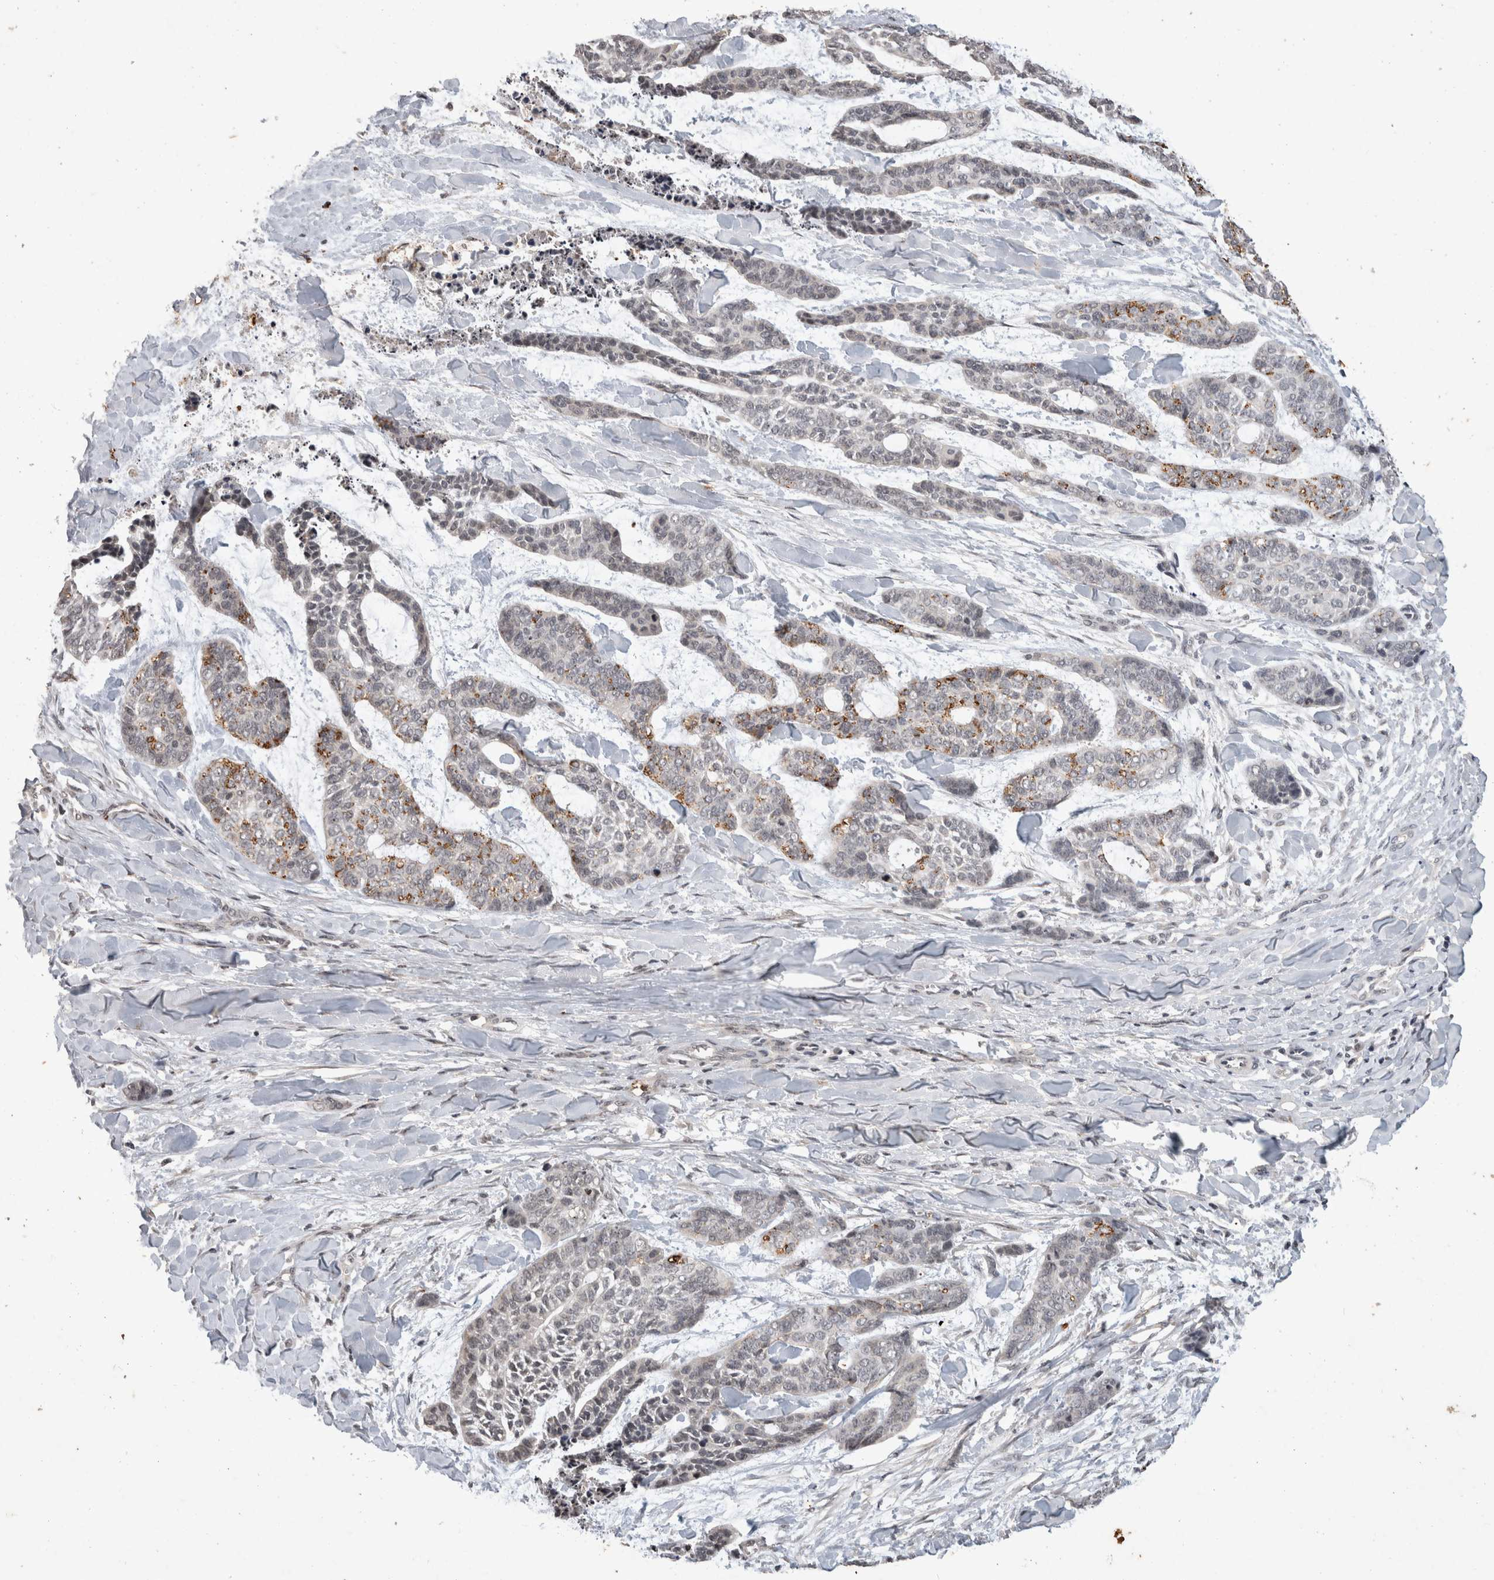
{"staining": {"intensity": "moderate", "quantity": "<25%", "location": "cytoplasmic/membranous"}, "tissue": "skin cancer", "cell_type": "Tumor cells", "image_type": "cancer", "snomed": [{"axis": "morphology", "description": "Basal cell carcinoma"}, {"axis": "topography", "description": "Skin"}], "caption": "Protein expression analysis of skin cancer (basal cell carcinoma) demonstrates moderate cytoplasmic/membranous positivity in about <25% of tumor cells.", "gene": "HRK", "patient": {"sex": "female", "age": 64}}